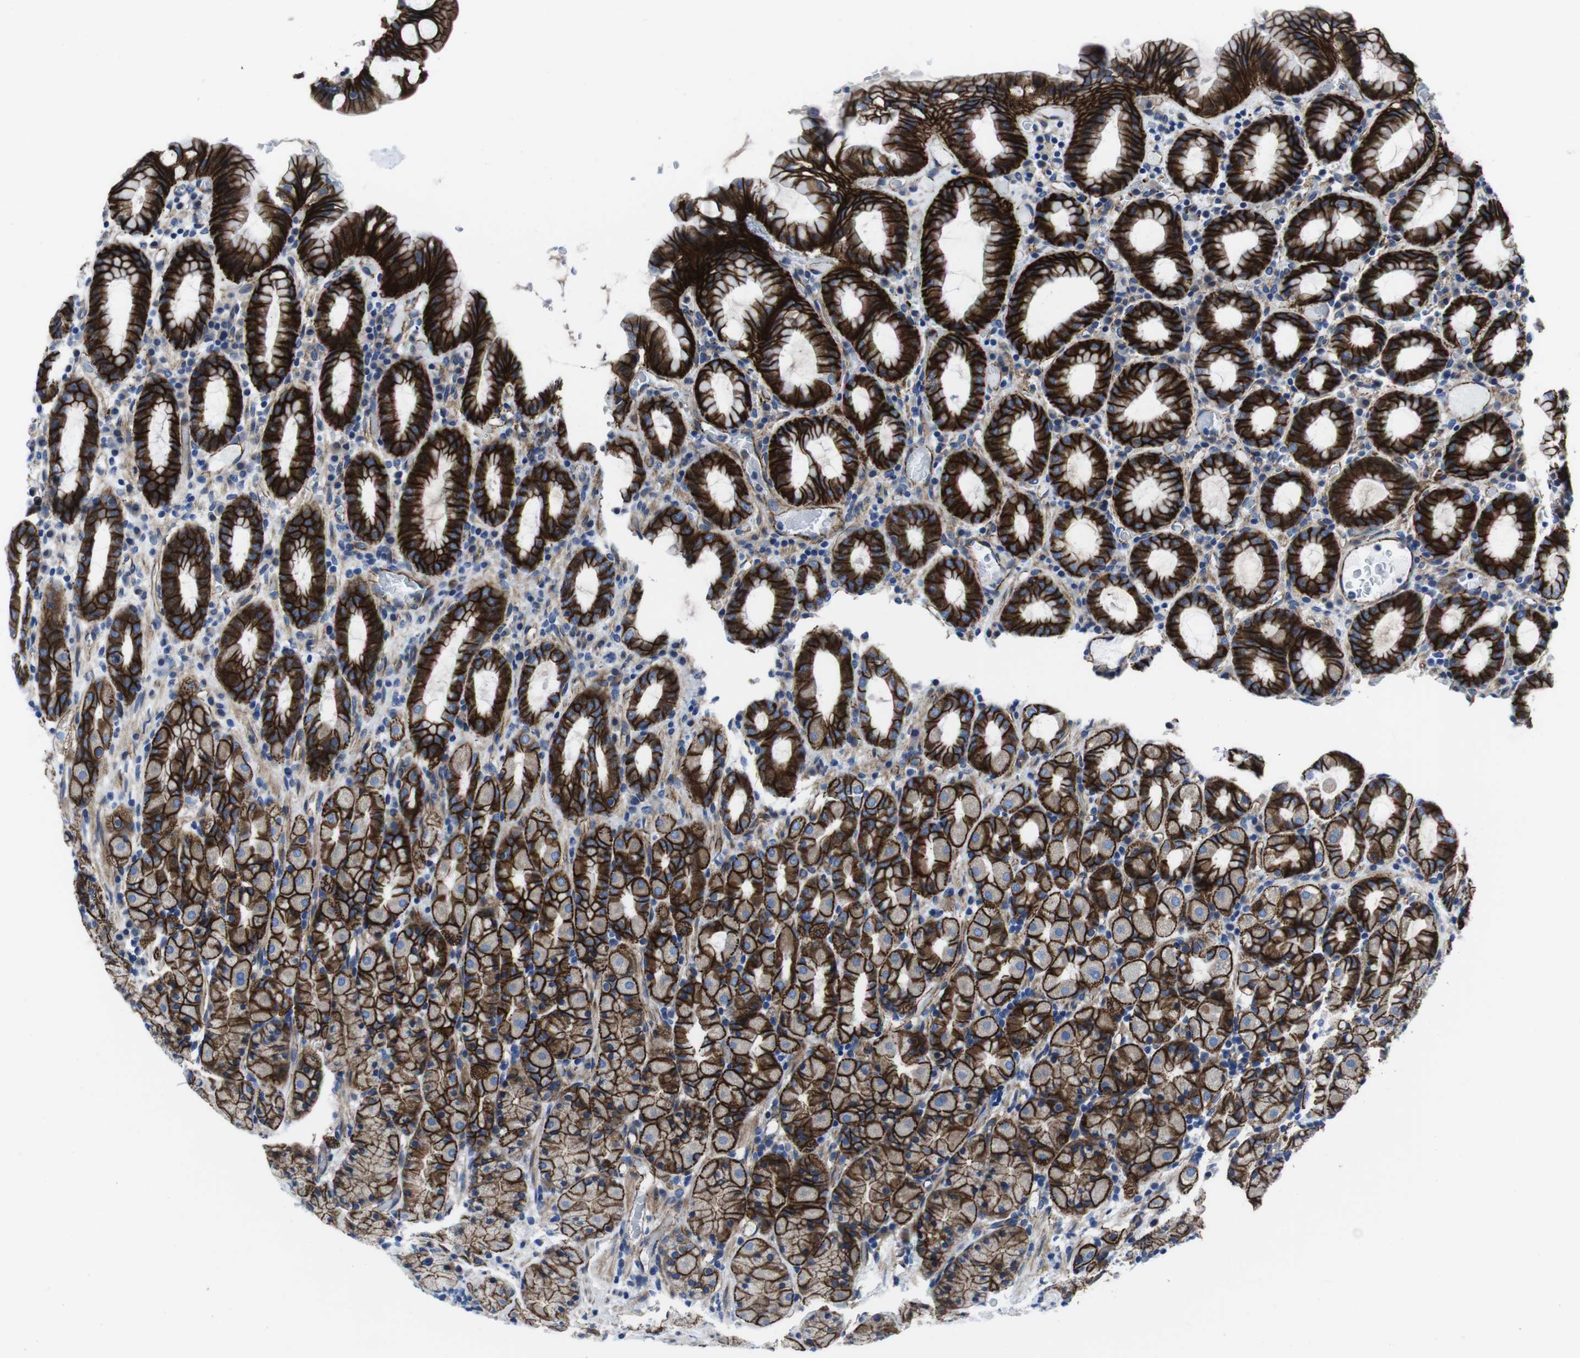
{"staining": {"intensity": "strong", "quantity": ">75%", "location": "cytoplasmic/membranous"}, "tissue": "stomach", "cell_type": "Glandular cells", "image_type": "normal", "snomed": [{"axis": "morphology", "description": "Normal tissue, NOS"}, {"axis": "topography", "description": "Stomach, upper"}], "caption": "Human stomach stained with a brown dye displays strong cytoplasmic/membranous positive staining in about >75% of glandular cells.", "gene": "NUMB", "patient": {"sex": "male", "age": 68}}